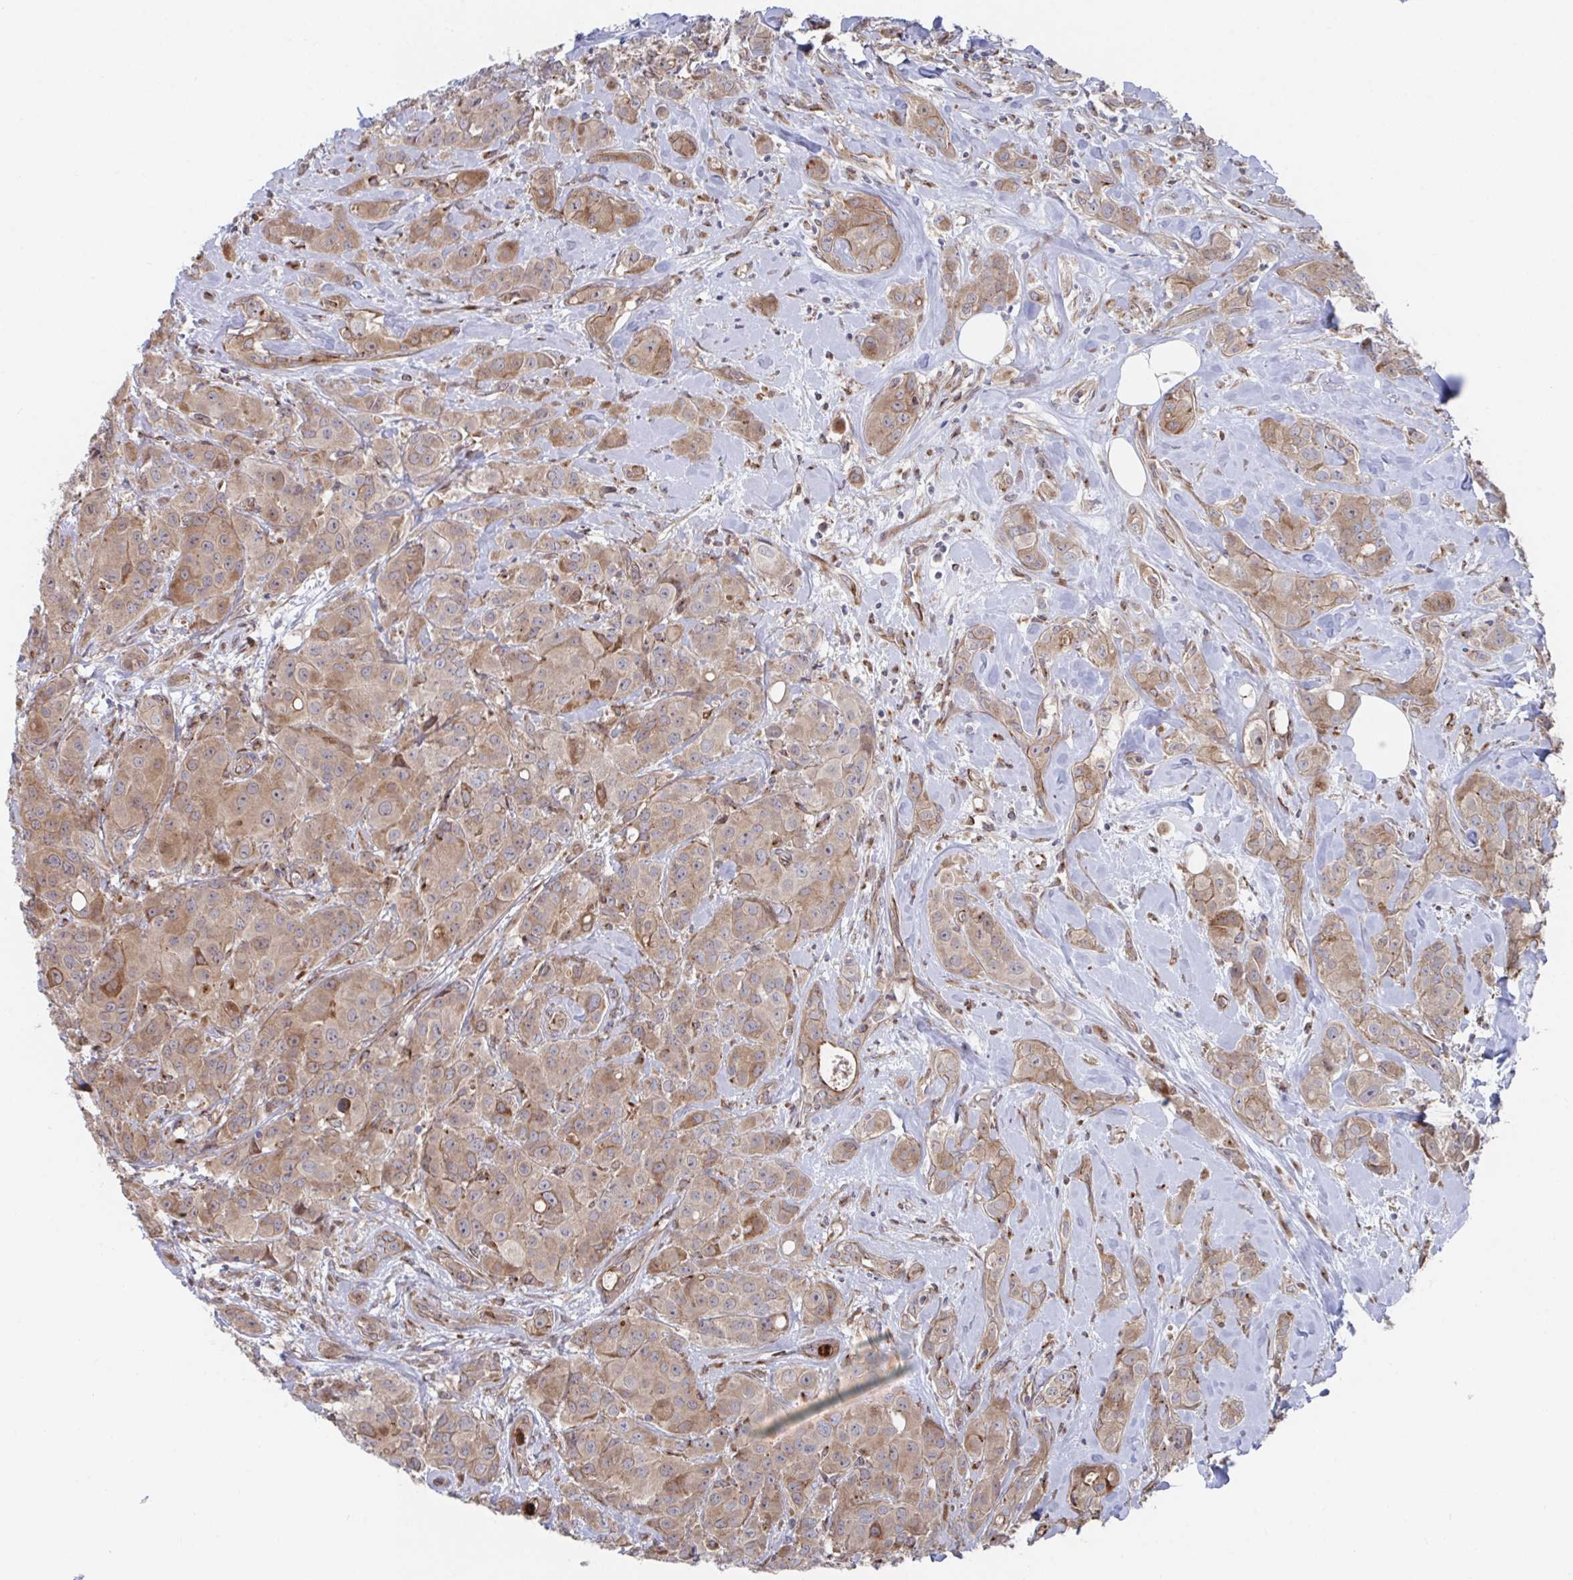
{"staining": {"intensity": "moderate", "quantity": "25%-75%", "location": "cytoplasmic/membranous"}, "tissue": "breast cancer", "cell_type": "Tumor cells", "image_type": "cancer", "snomed": [{"axis": "morphology", "description": "Normal tissue, NOS"}, {"axis": "morphology", "description": "Duct carcinoma"}, {"axis": "topography", "description": "Breast"}], "caption": "Immunohistochemistry micrograph of neoplastic tissue: human breast cancer (invasive ductal carcinoma) stained using immunohistochemistry (IHC) shows medium levels of moderate protein expression localized specifically in the cytoplasmic/membranous of tumor cells, appearing as a cytoplasmic/membranous brown color.", "gene": "FJX1", "patient": {"sex": "female", "age": 43}}